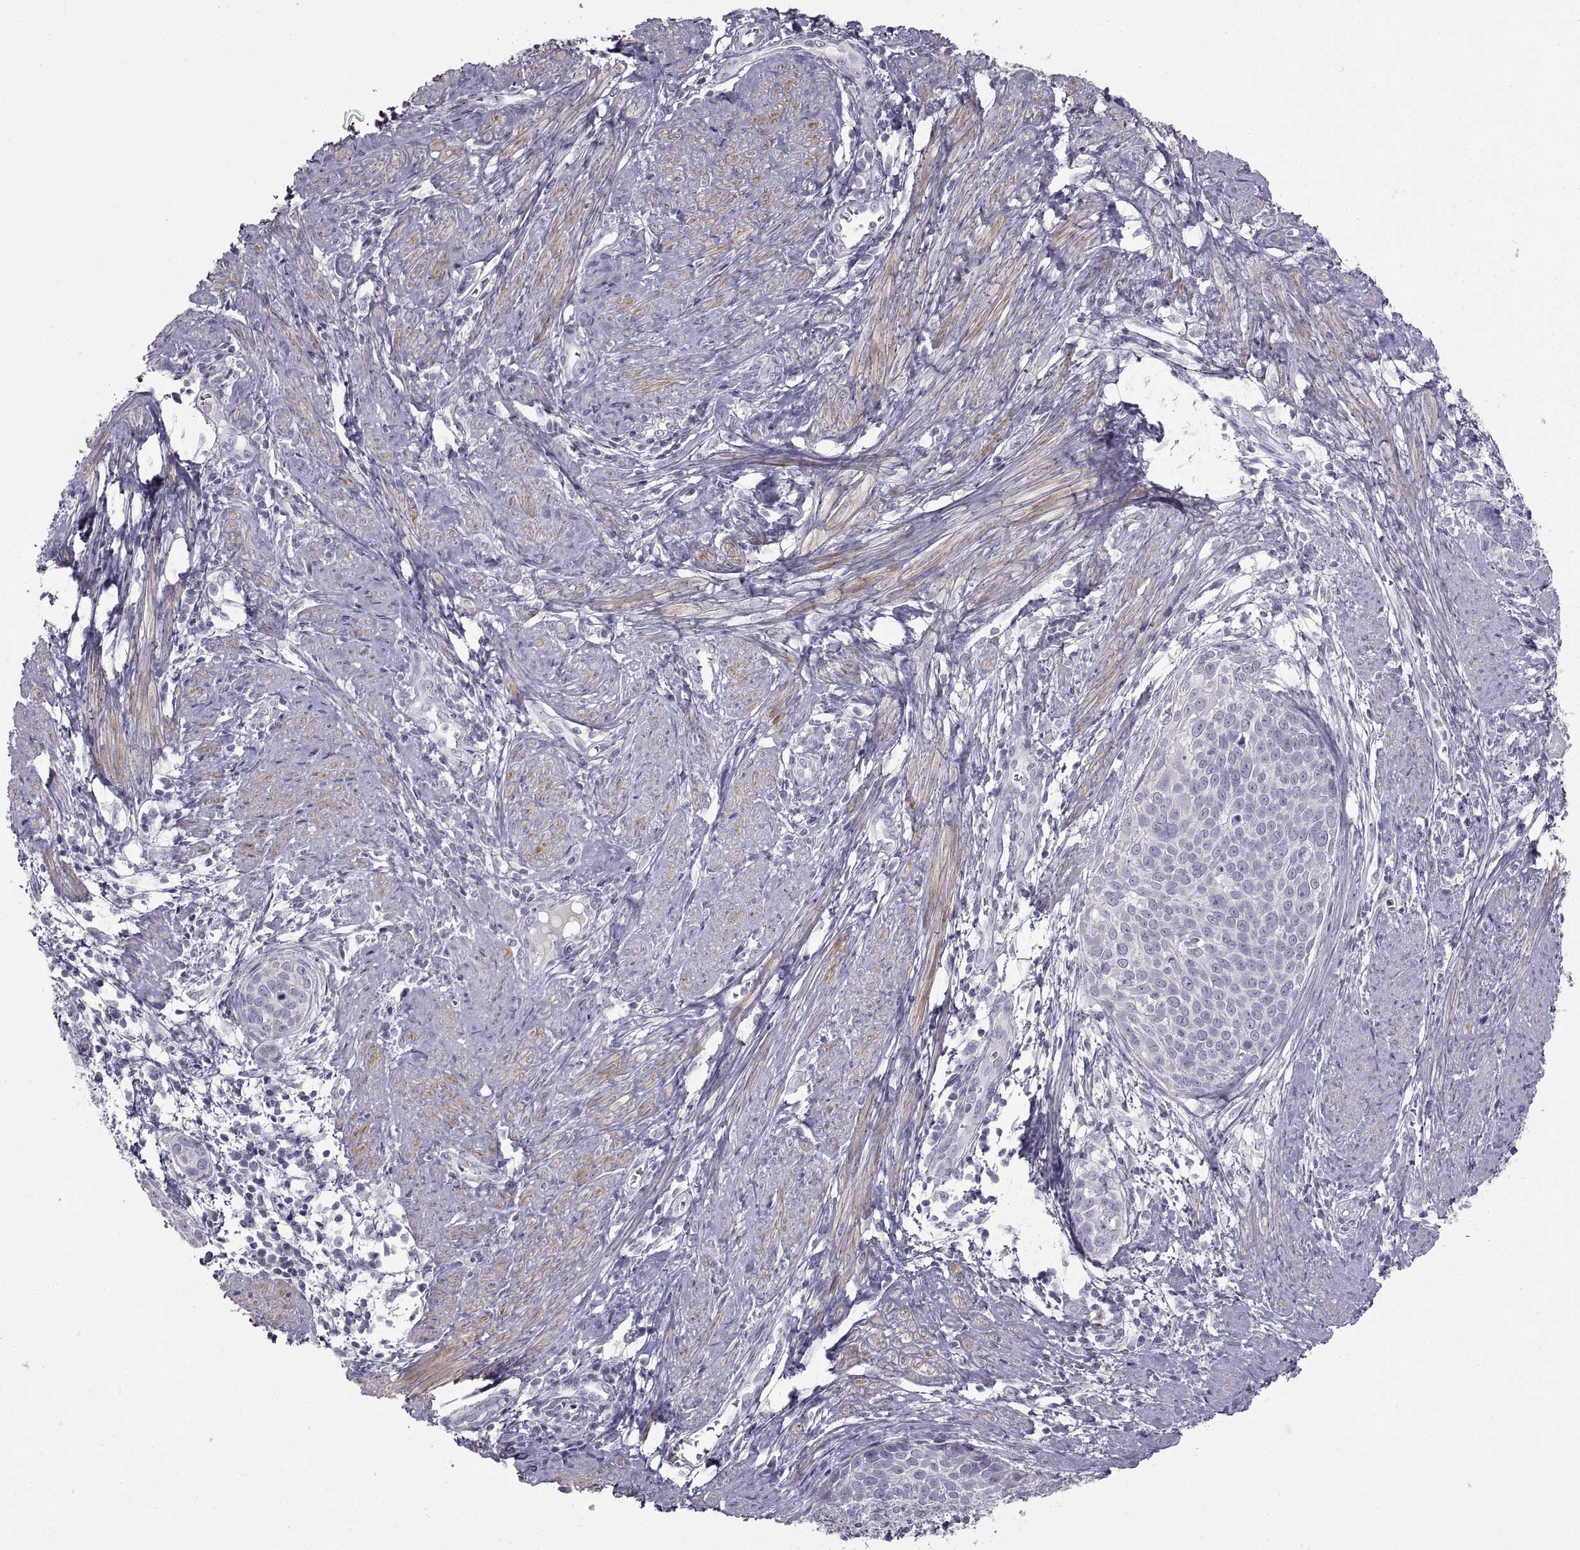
{"staining": {"intensity": "negative", "quantity": "none", "location": "none"}, "tissue": "cervical cancer", "cell_type": "Tumor cells", "image_type": "cancer", "snomed": [{"axis": "morphology", "description": "Squamous cell carcinoma, NOS"}, {"axis": "topography", "description": "Cervix"}], "caption": "This histopathology image is of squamous cell carcinoma (cervical) stained with immunohistochemistry to label a protein in brown with the nuclei are counter-stained blue. There is no staining in tumor cells.", "gene": "BSPH1", "patient": {"sex": "female", "age": 39}}